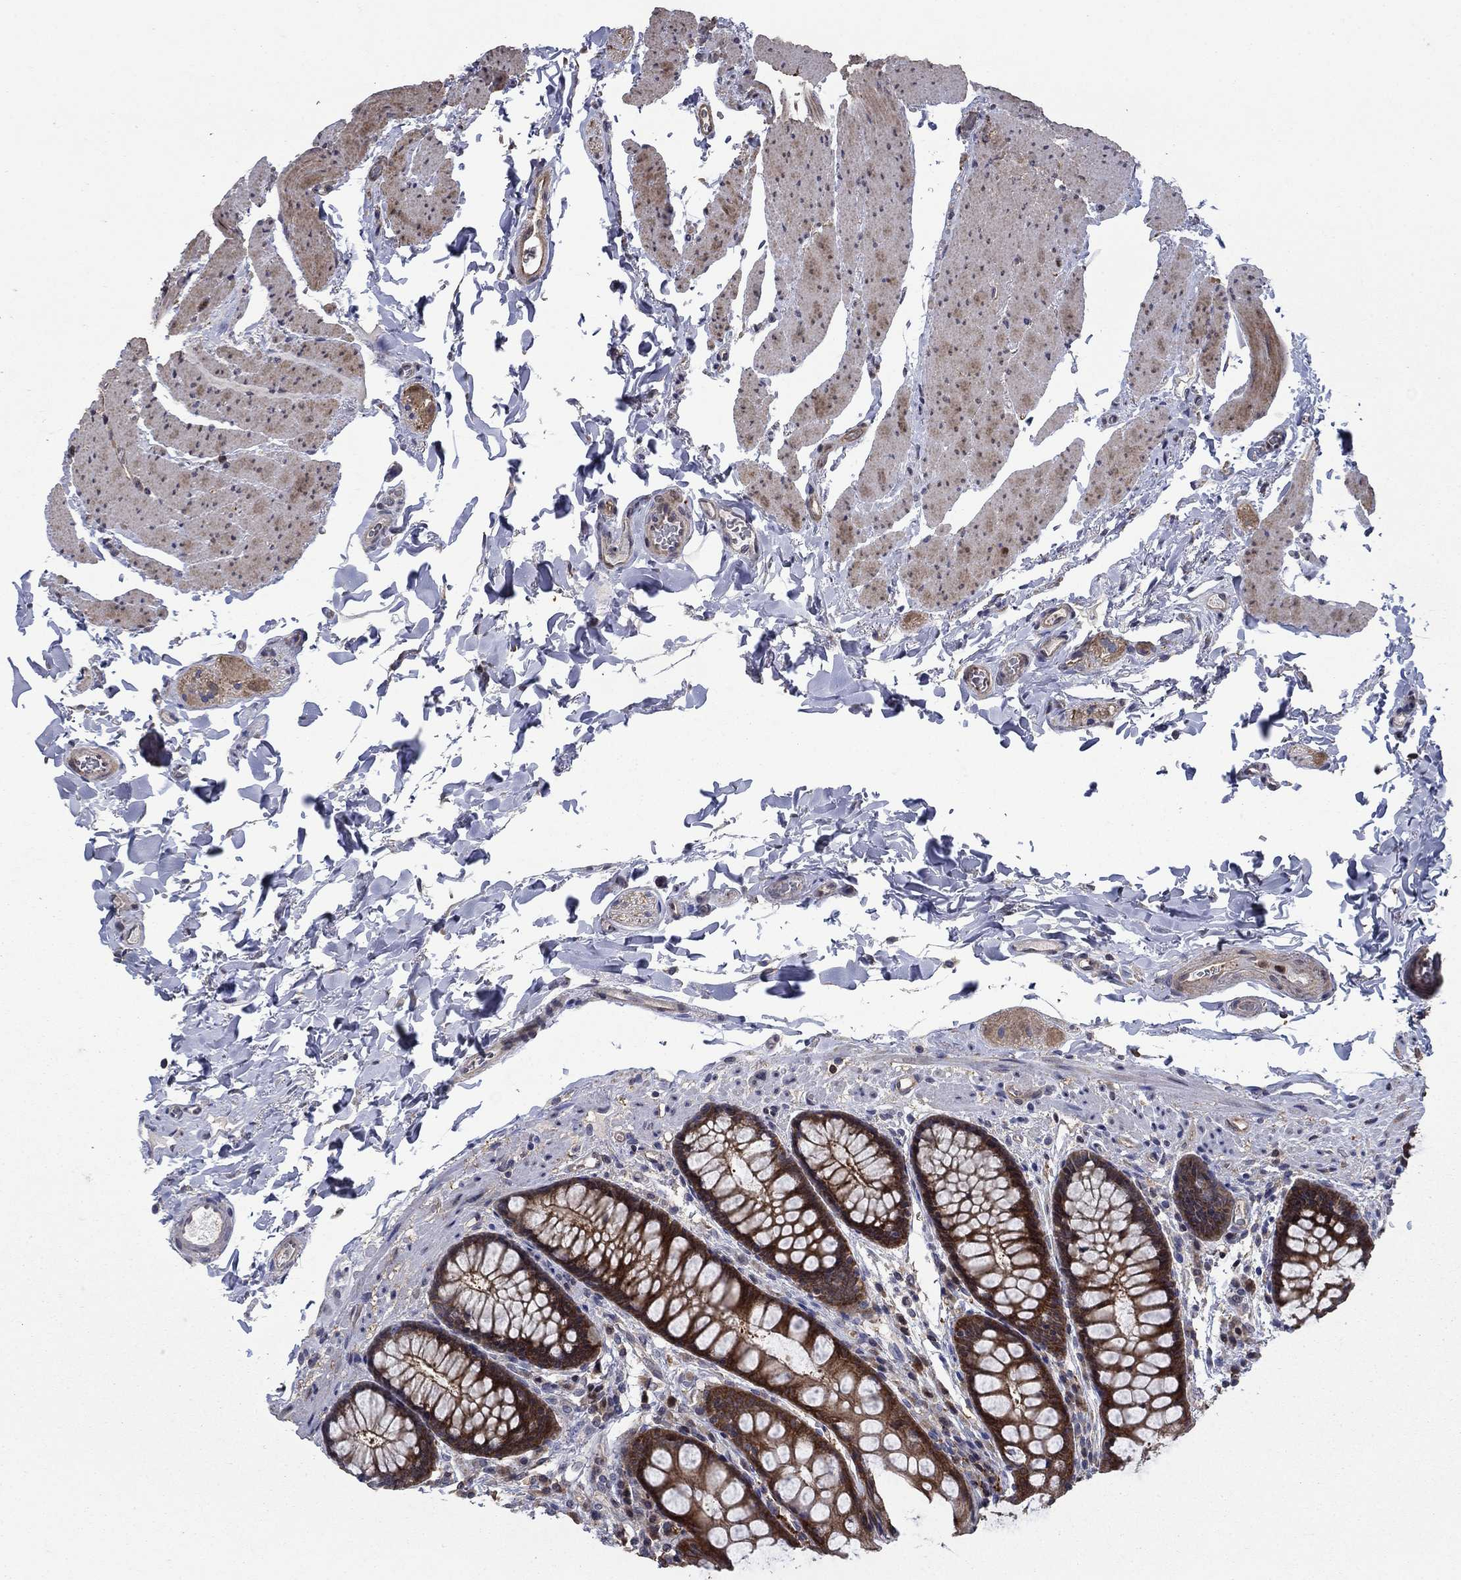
{"staining": {"intensity": "negative", "quantity": "none", "location": "none"}, "tissue": "colon", "cell_type": "Endothelial cells", "image_type": "normal", "snomed": [{"axis": "morphology", "description": "Normal tissue, NOS"}, {"axis": "topography", "description": "Colon"}], "caption": "An immunohistochemistry image of unremarkable colon is shown. There is no staining in endothelial cells of colon. The staining is performed using DAB (3,3'-diaminobenzidine) brown chromogen with nuclei counter-stained in using hematoxylin.", "gene": "DVL1", "patient": {"sex": "female", "age": 86}}